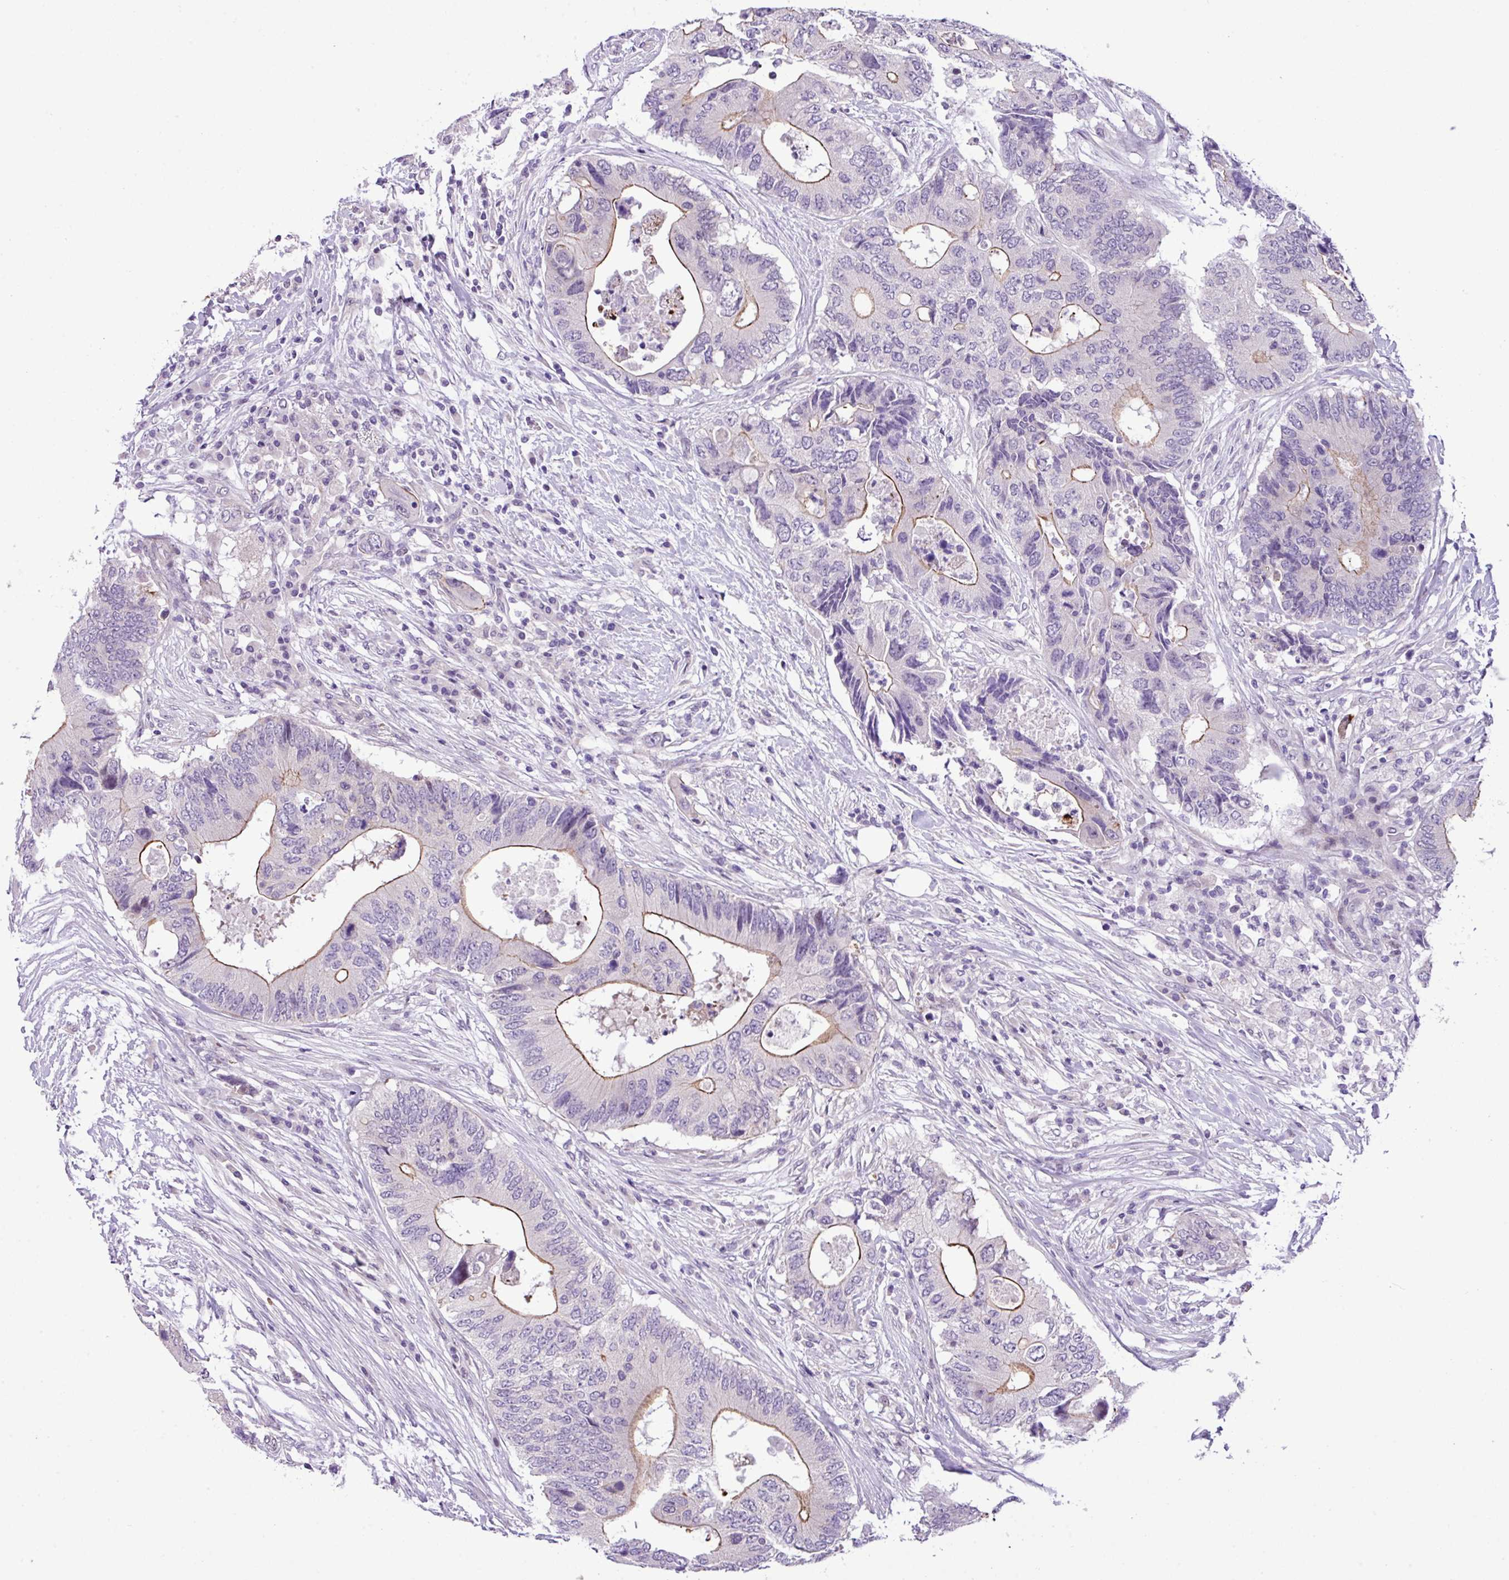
{"staining": {"intensity": "moderate", "quantity": ">75%", "location": "cytoplasmic/membranous"}, "tissue": "colorectal cancer", "cell_type": "Tumor cells", "image_type": "cancer", "snomed": [{"axis": "morphology", "description": "Adenocarcinoma, NOS"}, {"axis": "topography", "description": "Colon"}], "caption": "This micrograph demonstrates immunohistochemistry (IHC) staining of human colorectal cancer (adenocarcinoma), with medium moderate cytoplasmic/membranous expression in about >75% of tumor cells.", "gene": "YLPM1", "patient": {"sex": "male", "age": 71}}